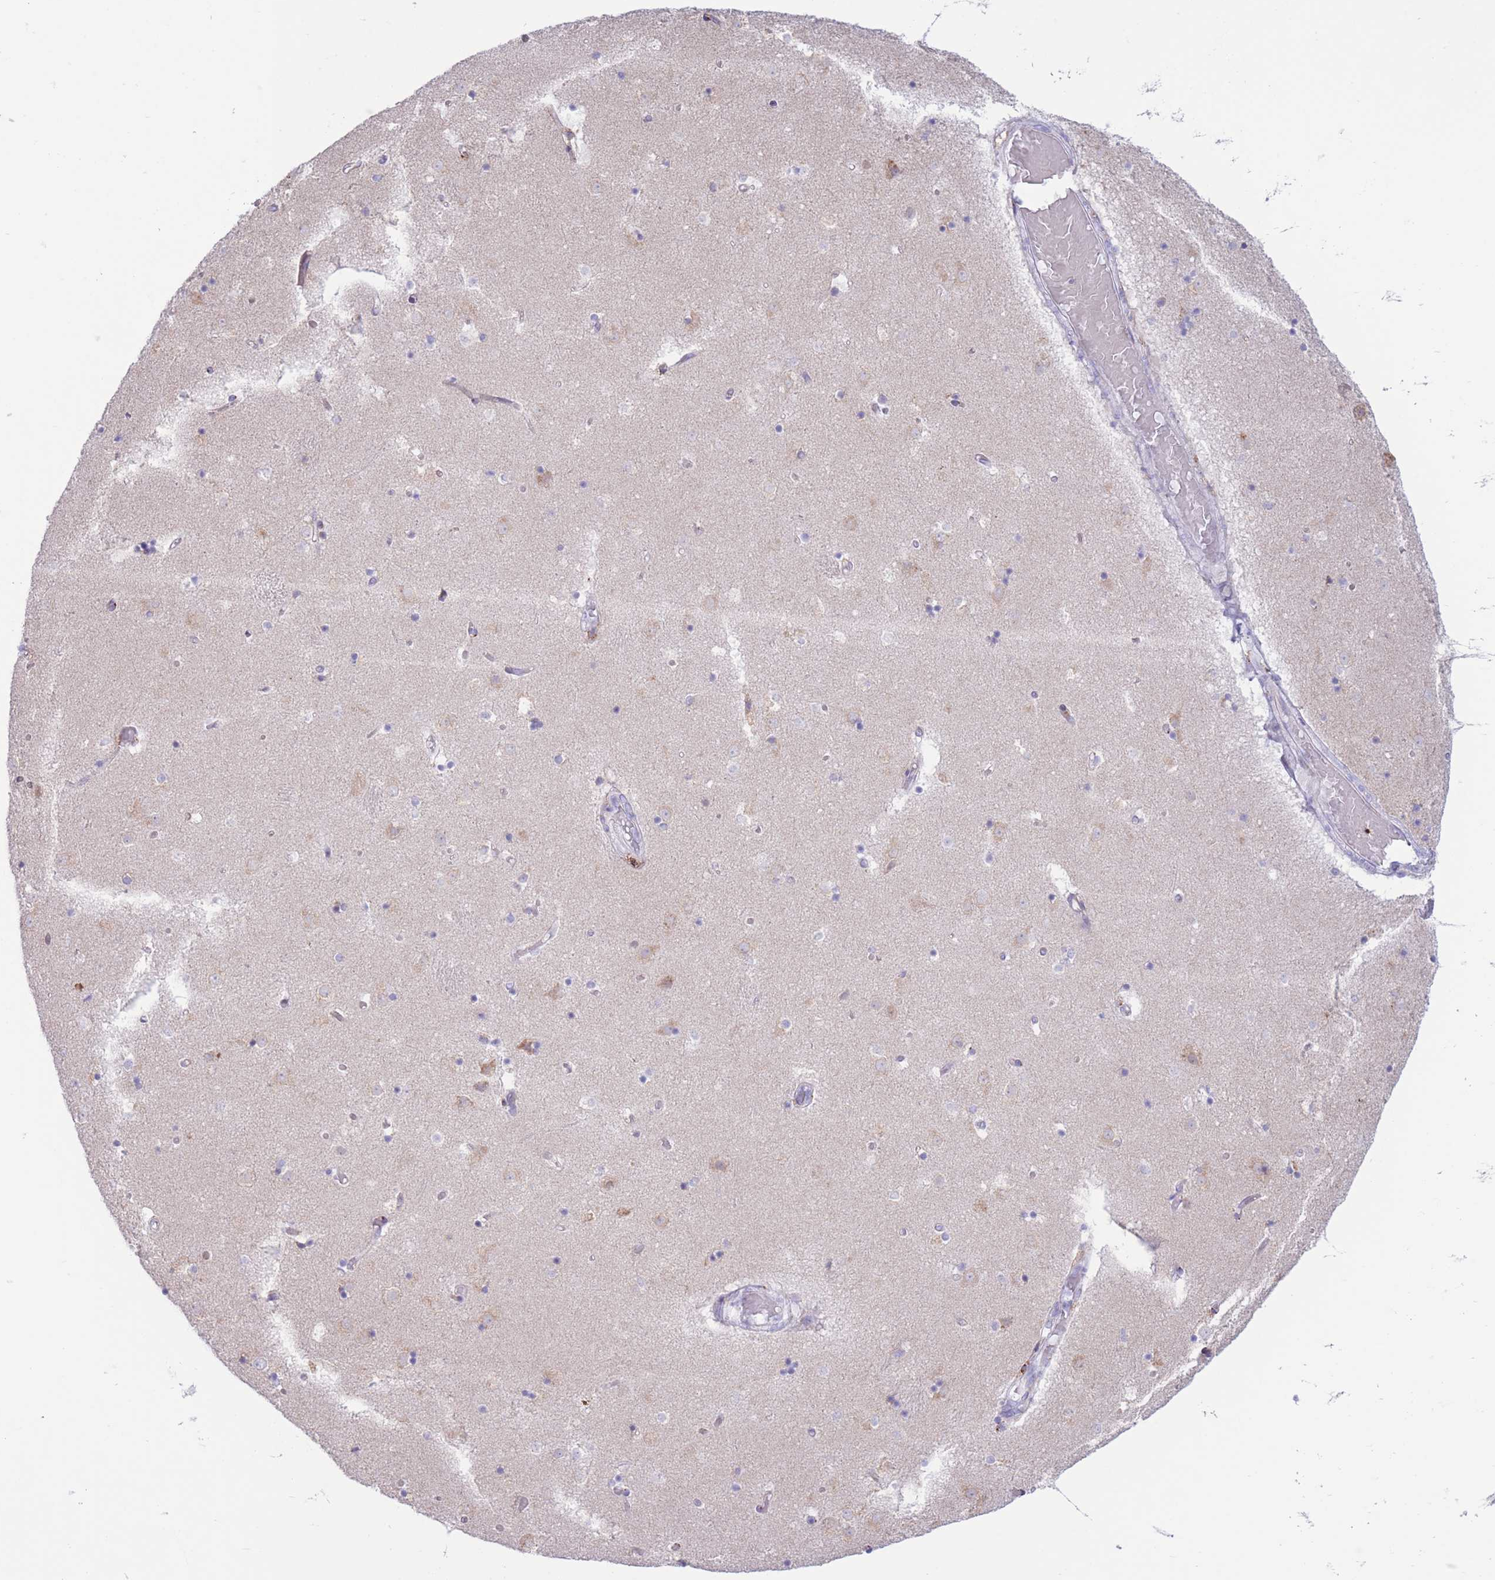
{"staining": {"intensity": "negative", "quantity": "none", "location": "none"}, "tissue": "caudate", "cell_type": "Glial cells", "image_type": "normal", "snomed": [{"axis": "morphology", "description": "Normal tissue, NOS"}, {"axis": "topography", "description": "Lateral ventricle wall"}], "caption": "Immunohistochemistry of normal human caudate demonstrates no staining in glial cells.", "gene": "MYDGF", "patient": {"sex": "female", "age": 52}}